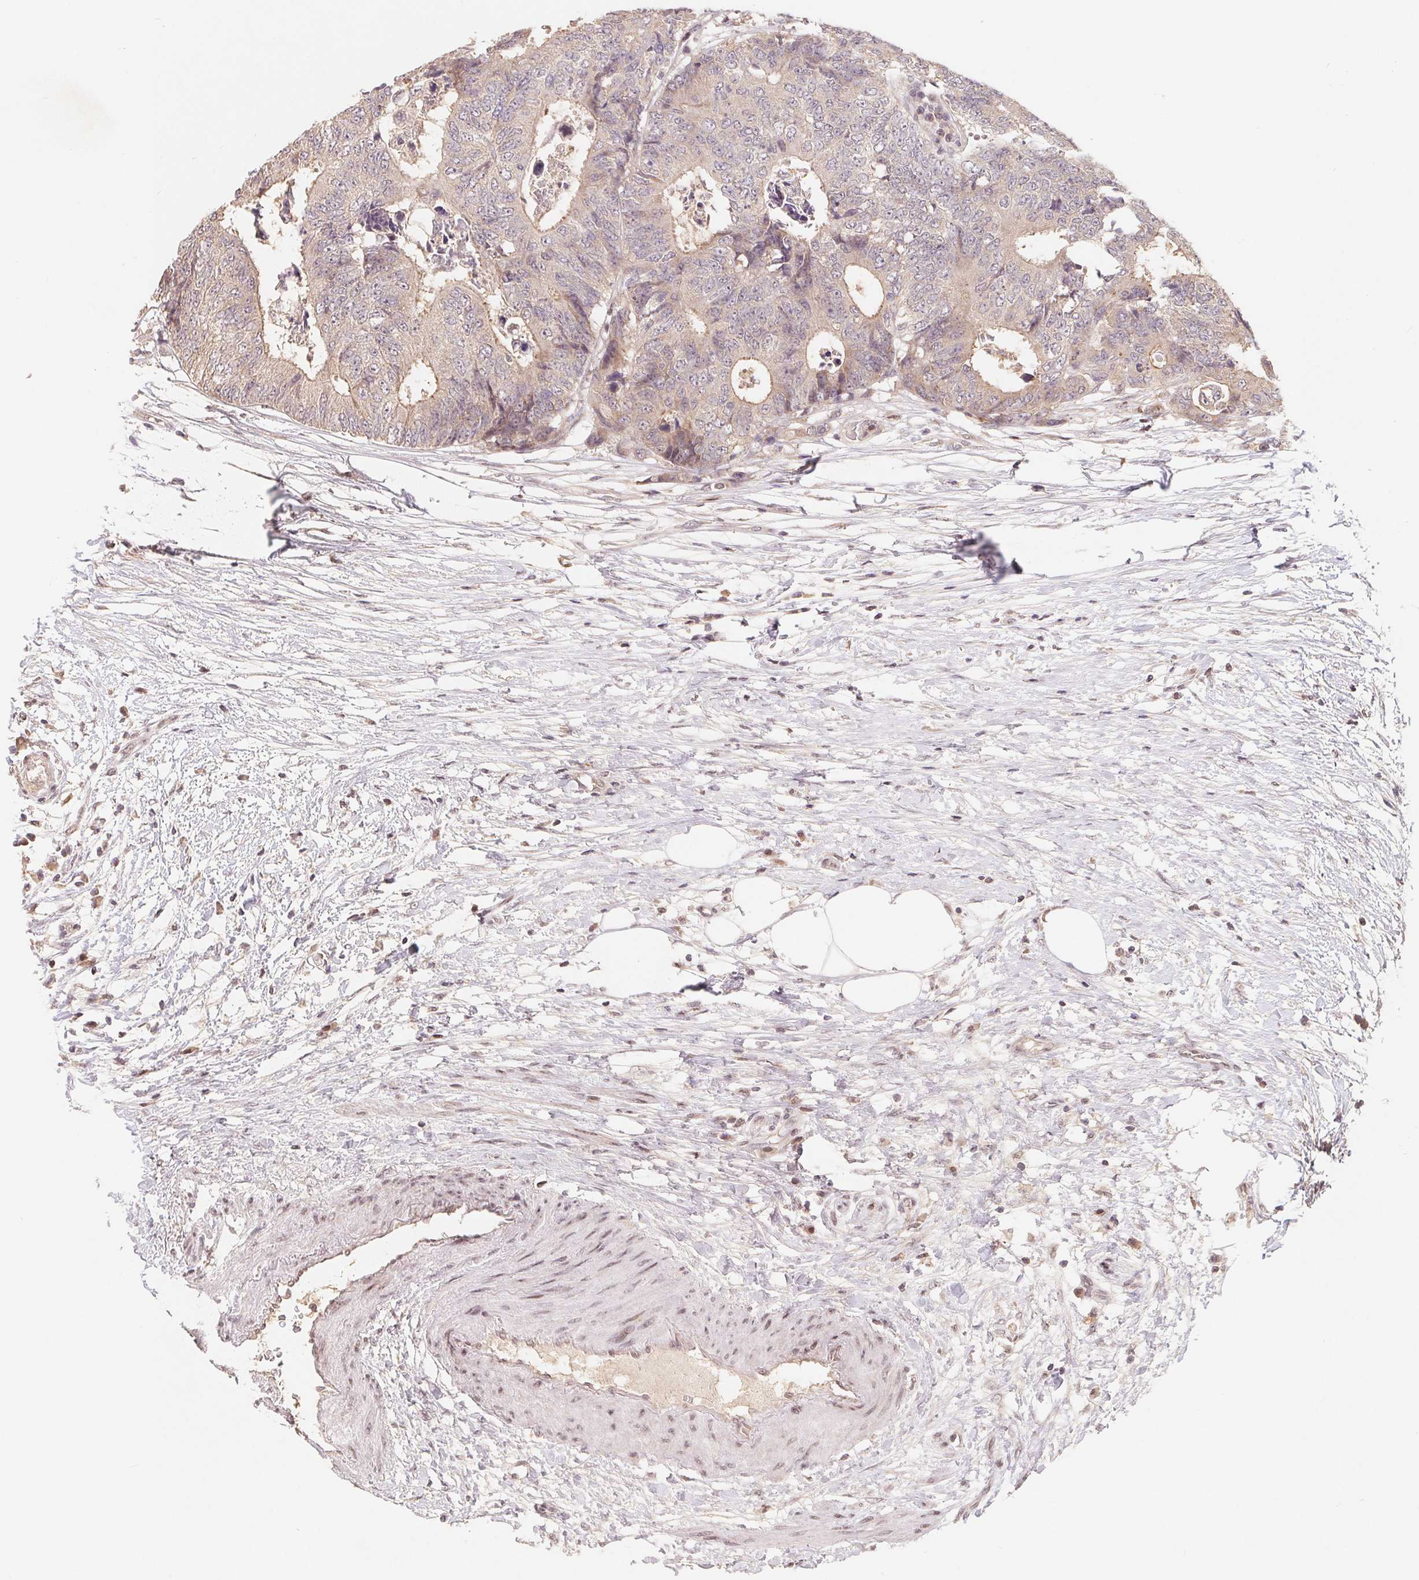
{"staining": {"intensity": "weak", "quantity": ">75%", "location": "cytoplasmic/membranous"}, "tissue": "colorectal cancer", "cell_type": "Tumor cells", "image_type": "cancer", "snomed": [{"axis": "morphology", "description": "Adenocarcinoma, NOS"}, {"axis": "topography", "description": "Colon"}], "caption": "Adenocarcinoma (colorectal) was stained to show a protein in brown. There is low levels of weak cytoplasmic/membranous positivity in about >75% of tumor cells.", "gene": "HMGN3", "patient": {"sex": "female", "age": 48}}